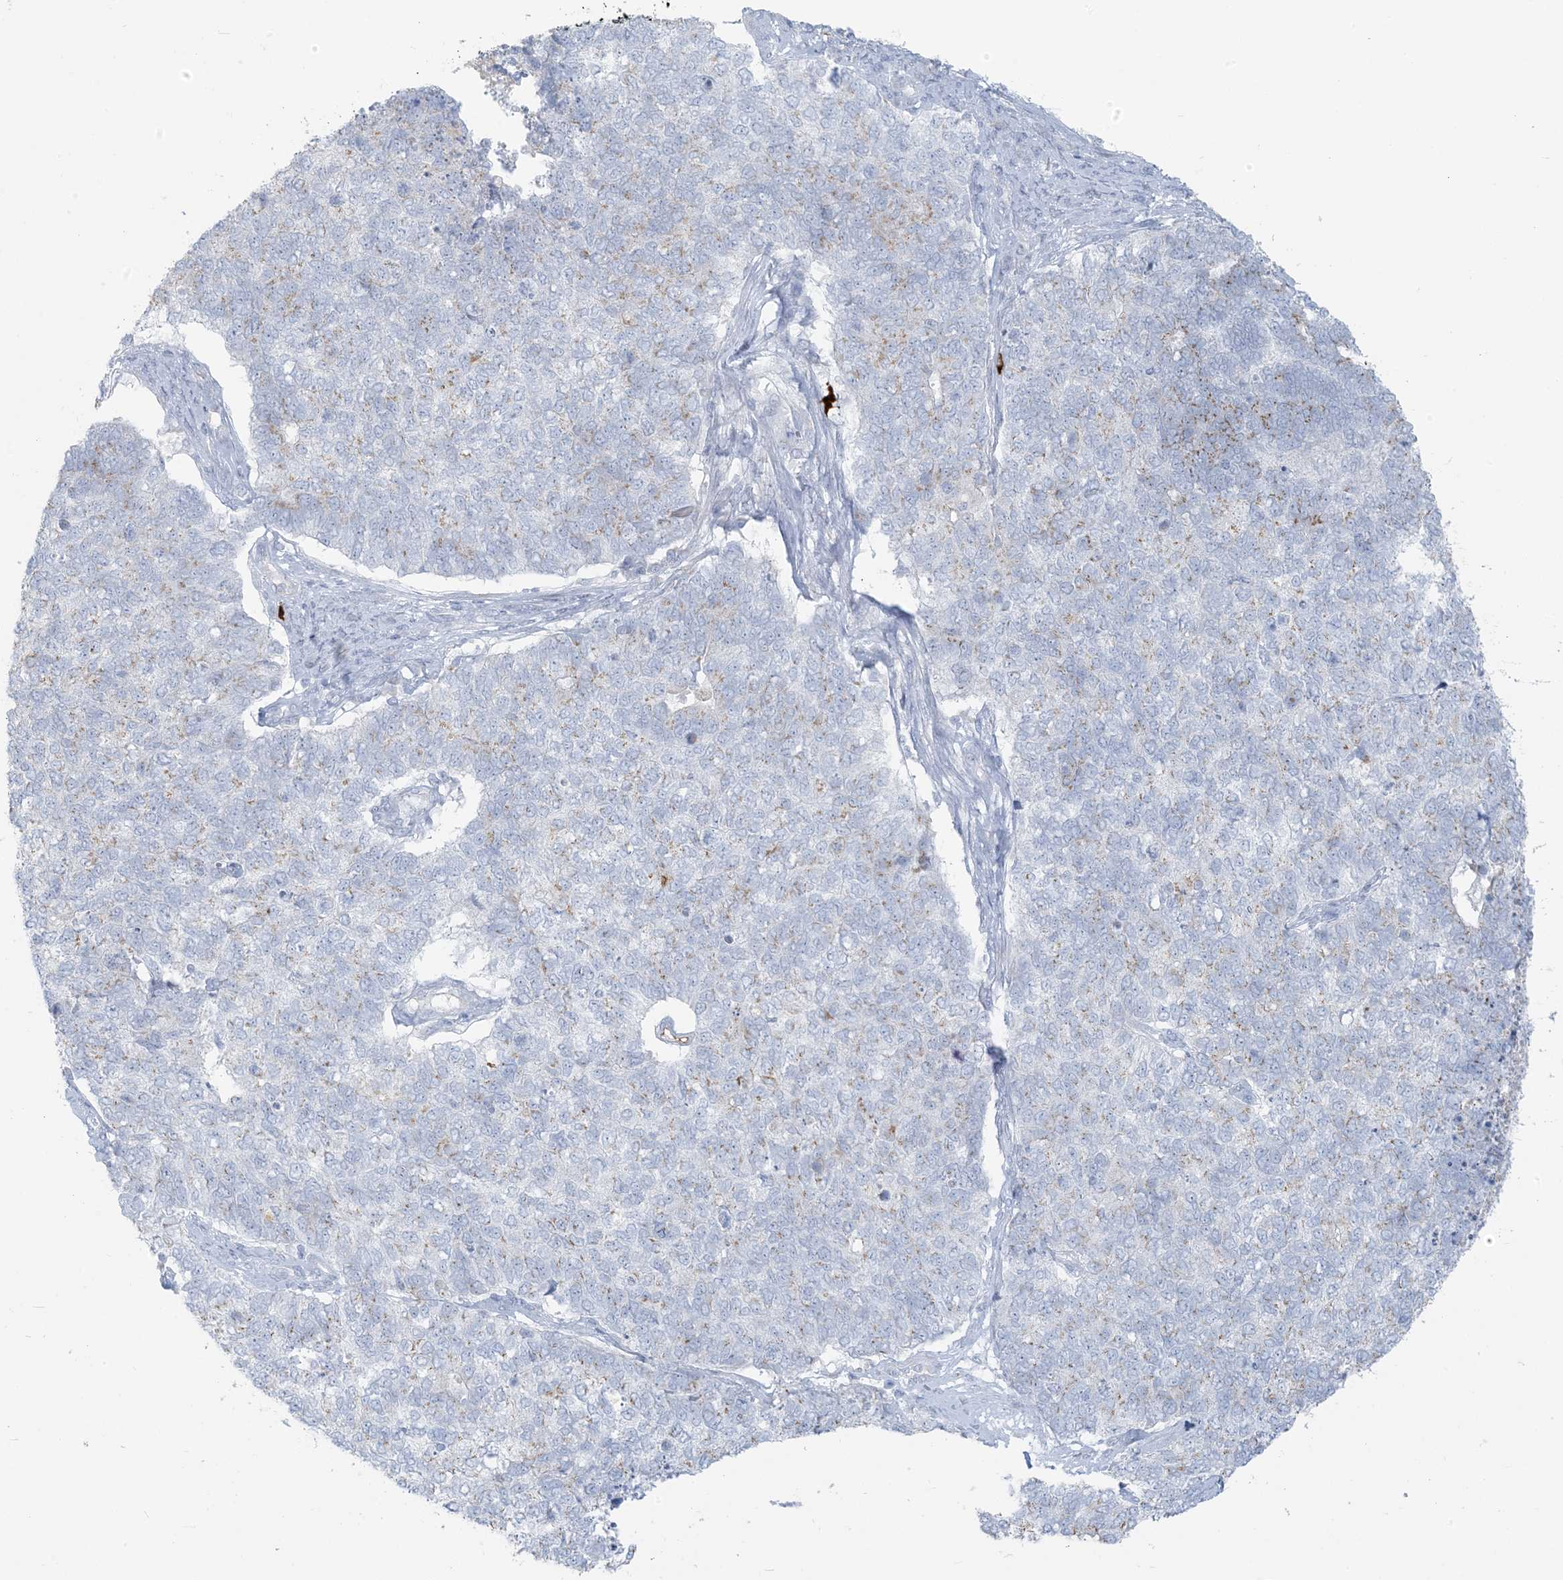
{"staining": {"intensity": "negative", "quantity": "none", "location": "none"}, "tissue": "cervical cancer", "cell_type": "Tumor cells", "image_type": "cancer", "snomed": [{"axis": "morphology", "description": "Squamous cell carcinoma, NOS"}, {"axis": "topography", "description": "Cervix"}], "caption": "The immunohistochemistry (IHC) histopathology image has no significant staining in tumor cells of cervical cancer (squamous cell carcinoma) tissue. (DAB immunohistochemistry visualized using brightfield microscopy, high magnification).", "gene": "SCML1", "patient": {"sex": "female", "age": 63}}